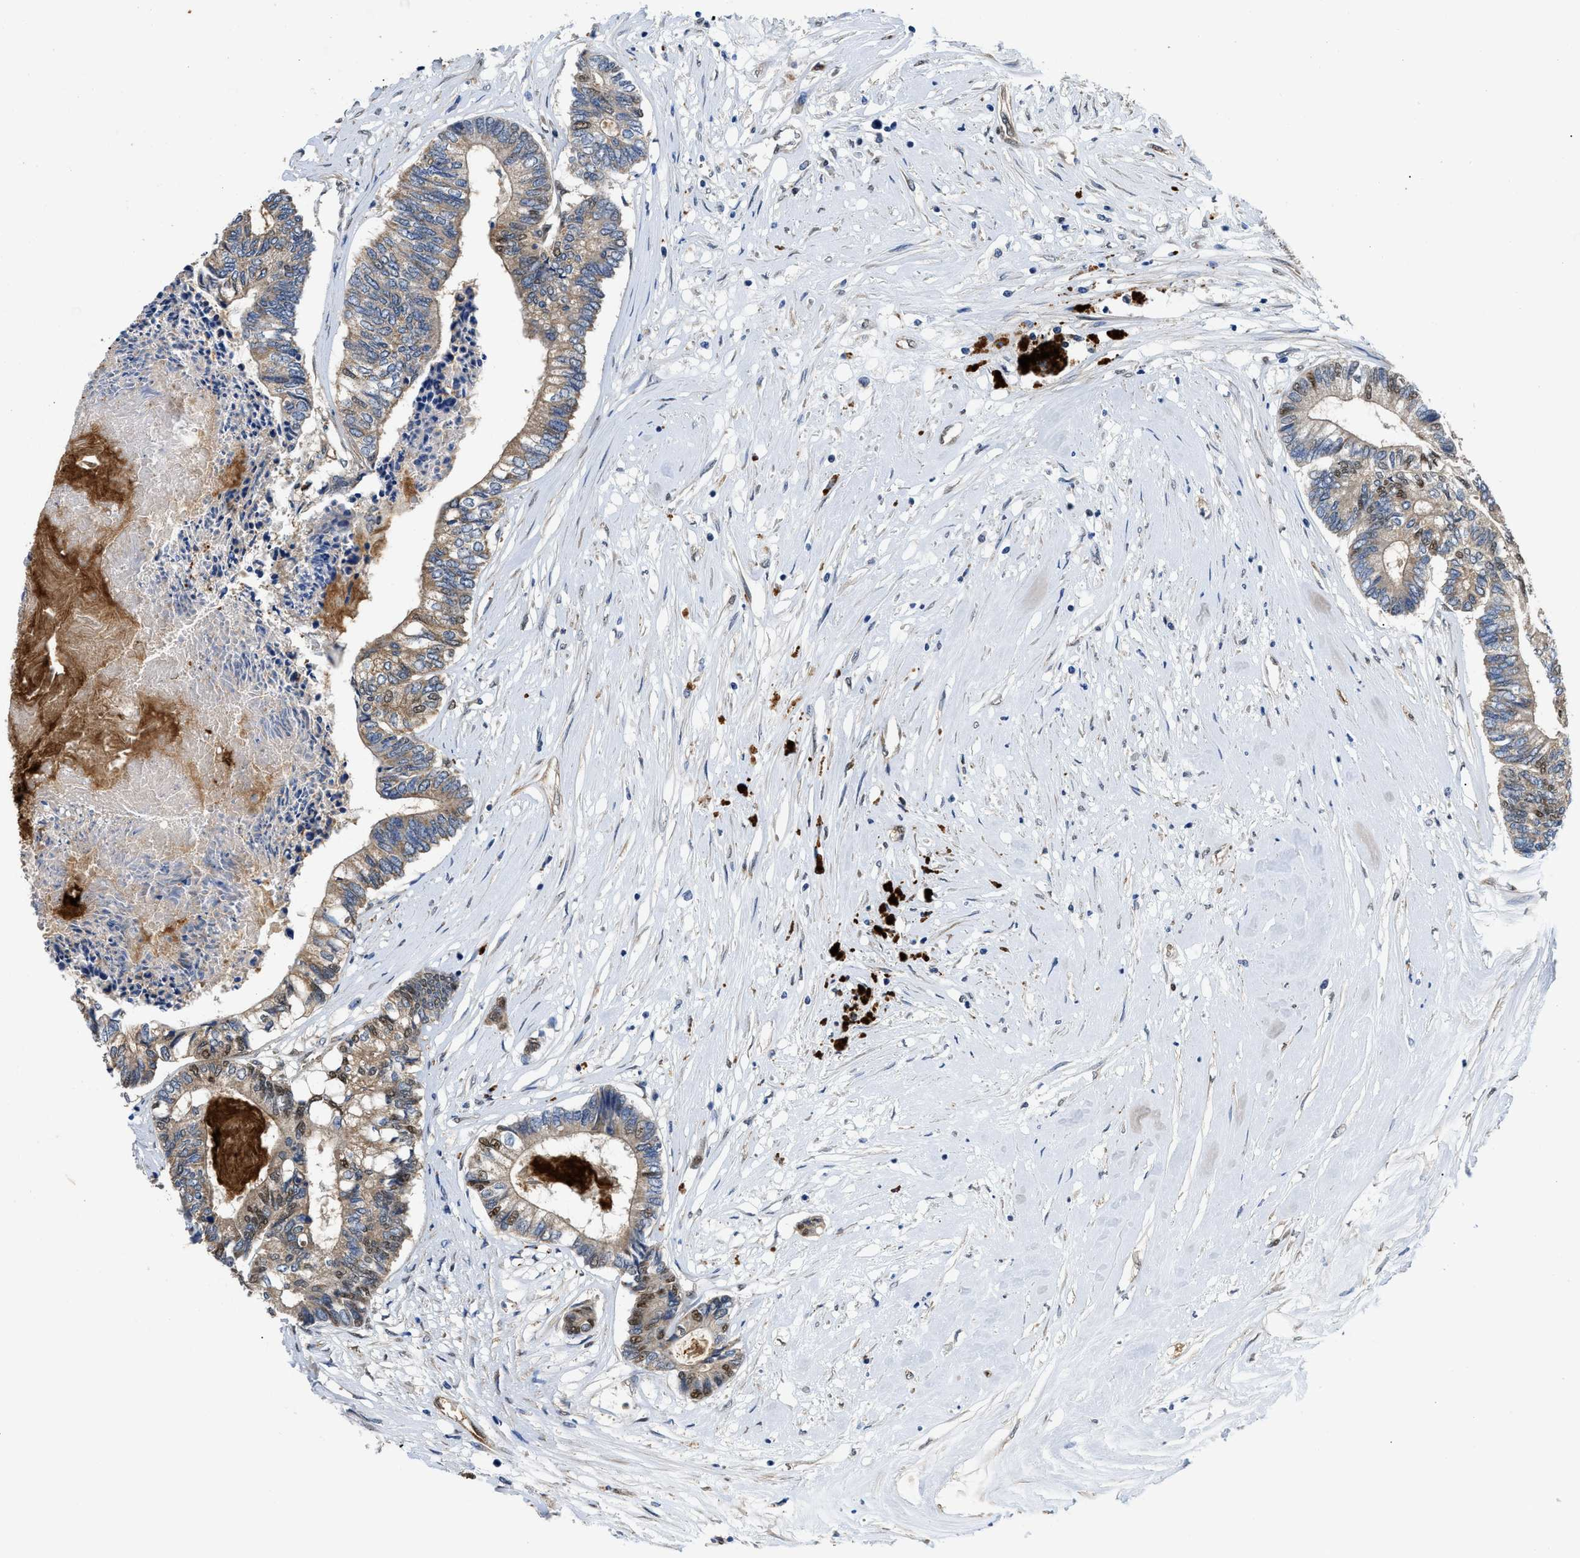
{"staining": {"intensity": "moderate", "quantity": "25%-75%", "location": "cytoplasmic/membranous,nuclear"}, "tissue": "colorectal cancer", "cell_type": "Tumor cells", "image_type": "cancer", "snomed": [{"axis": "morphology", "description": "Adenocarcinoma, NOS"}, {"axis": "topography", "description": "Rectum"}], "caption": "Immunohistochemistry (IHC) histopathology image of neoplastic tissue: colorectal cancer stained using immunohistochemistry displays medium levels of moderate protein expression localized specifically in the cytoplasmic/membranous and nuclear of tumor cells, appearing as a cytoplasmic/membranous and nuclear brown color.", "gene": "RAPH1", "patient": {"sex": "male", "age": 63}}